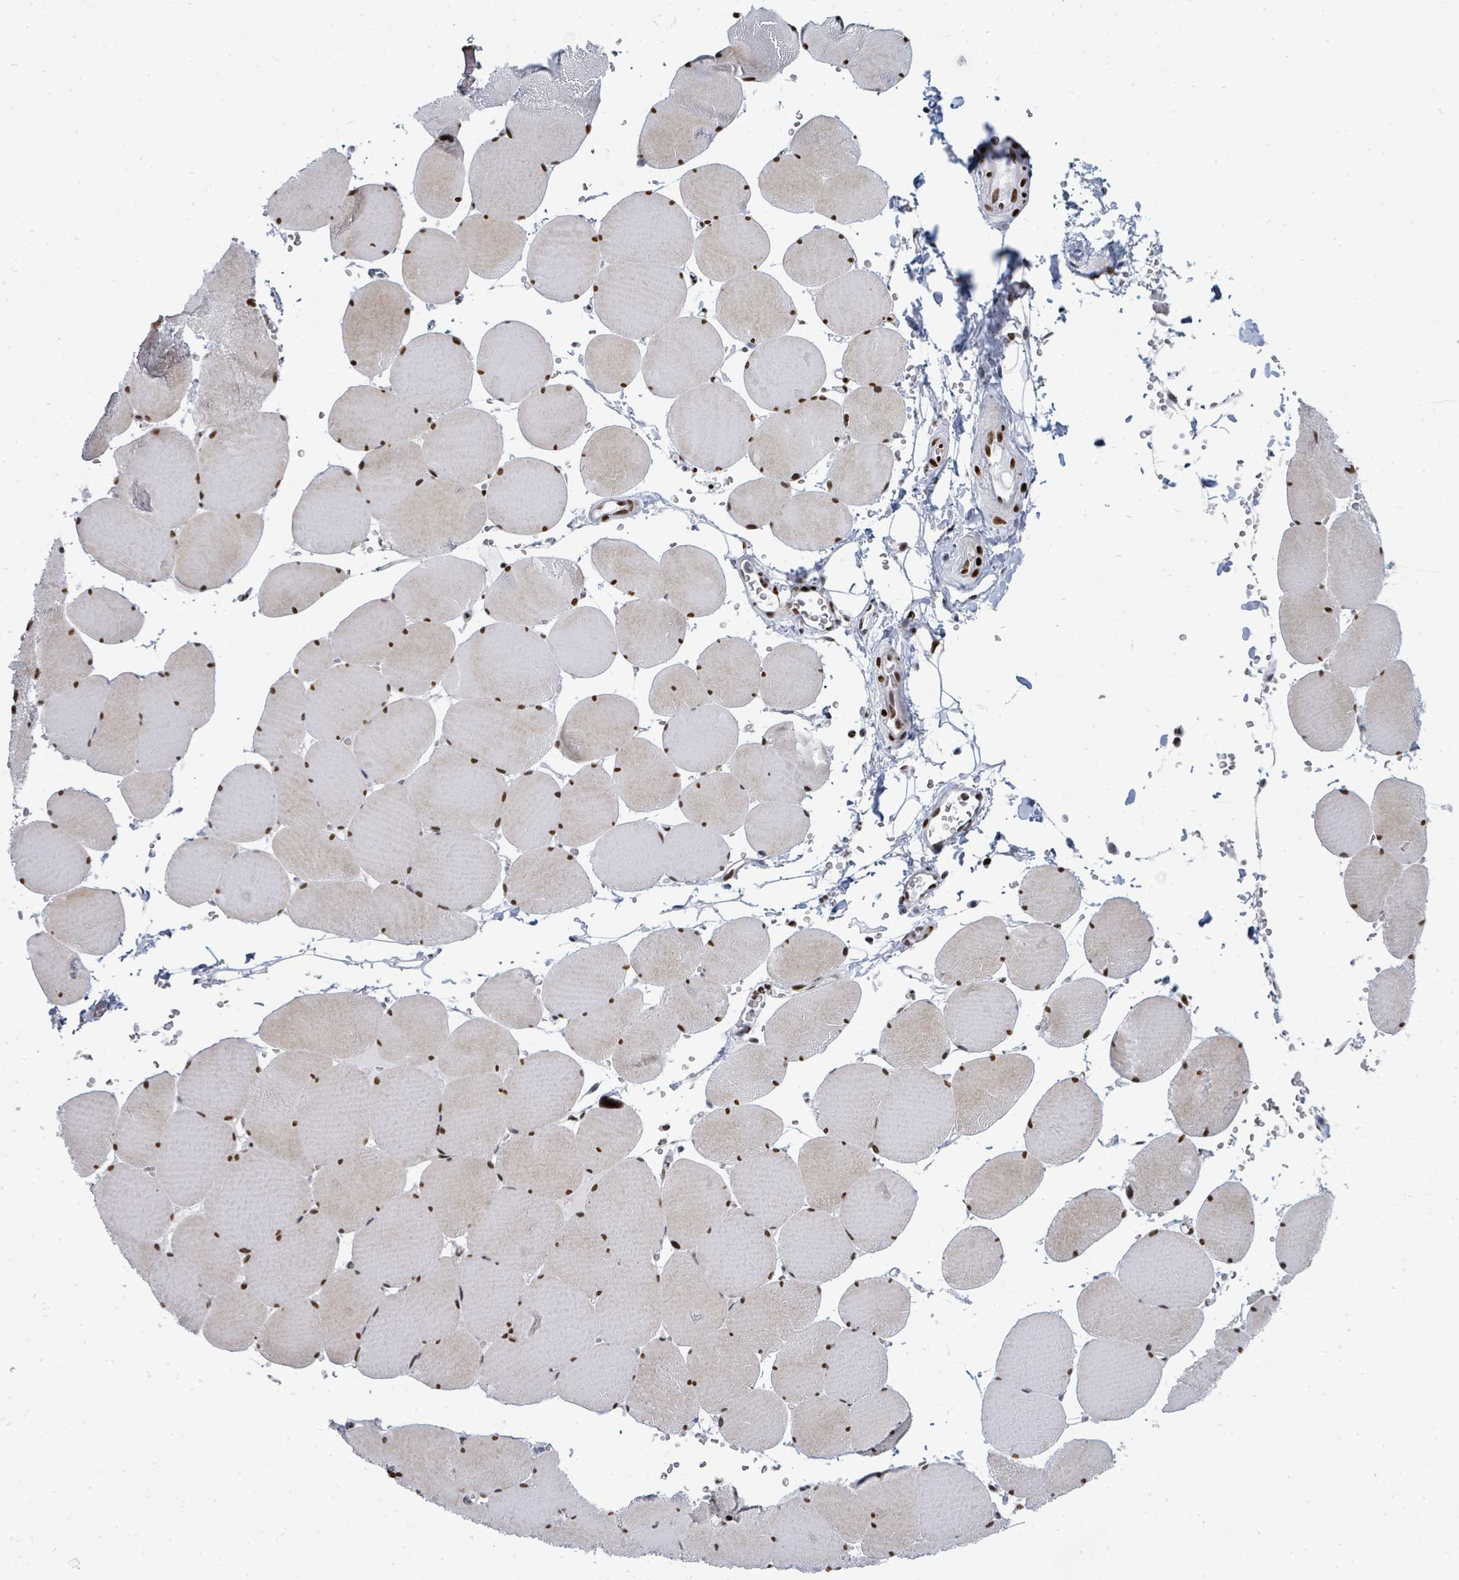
{"staining": {"intensity": "moderate", "quantity": "25%-75%", "location": "cytoplasmic/membranous,nuclear"}, "tissue": "skeletal muscle", "cell_type": "Myocytes", "image_type": "normal", "snomed": [{"axis": "morphology", "description": "Normal tissue, NOS"}, {"axis": "topography", "description": "Skeletal muscle"}, {"axis": "topography", "description": "Head-Neck"}], "caption": "High-magnification brightfield microscopy of unremarkable skeletal muscle stained with DAB (3,3'-diaminobenzidine) (brown) and counterstained with hematoxylin (blue). myocytes exhibit moderate cytoplasmic/membranous,nuclear staining is seen in approximately25%-75% of cells.", "gene": "SUMO2", "patient": {"sex": "male", "age": 66}}